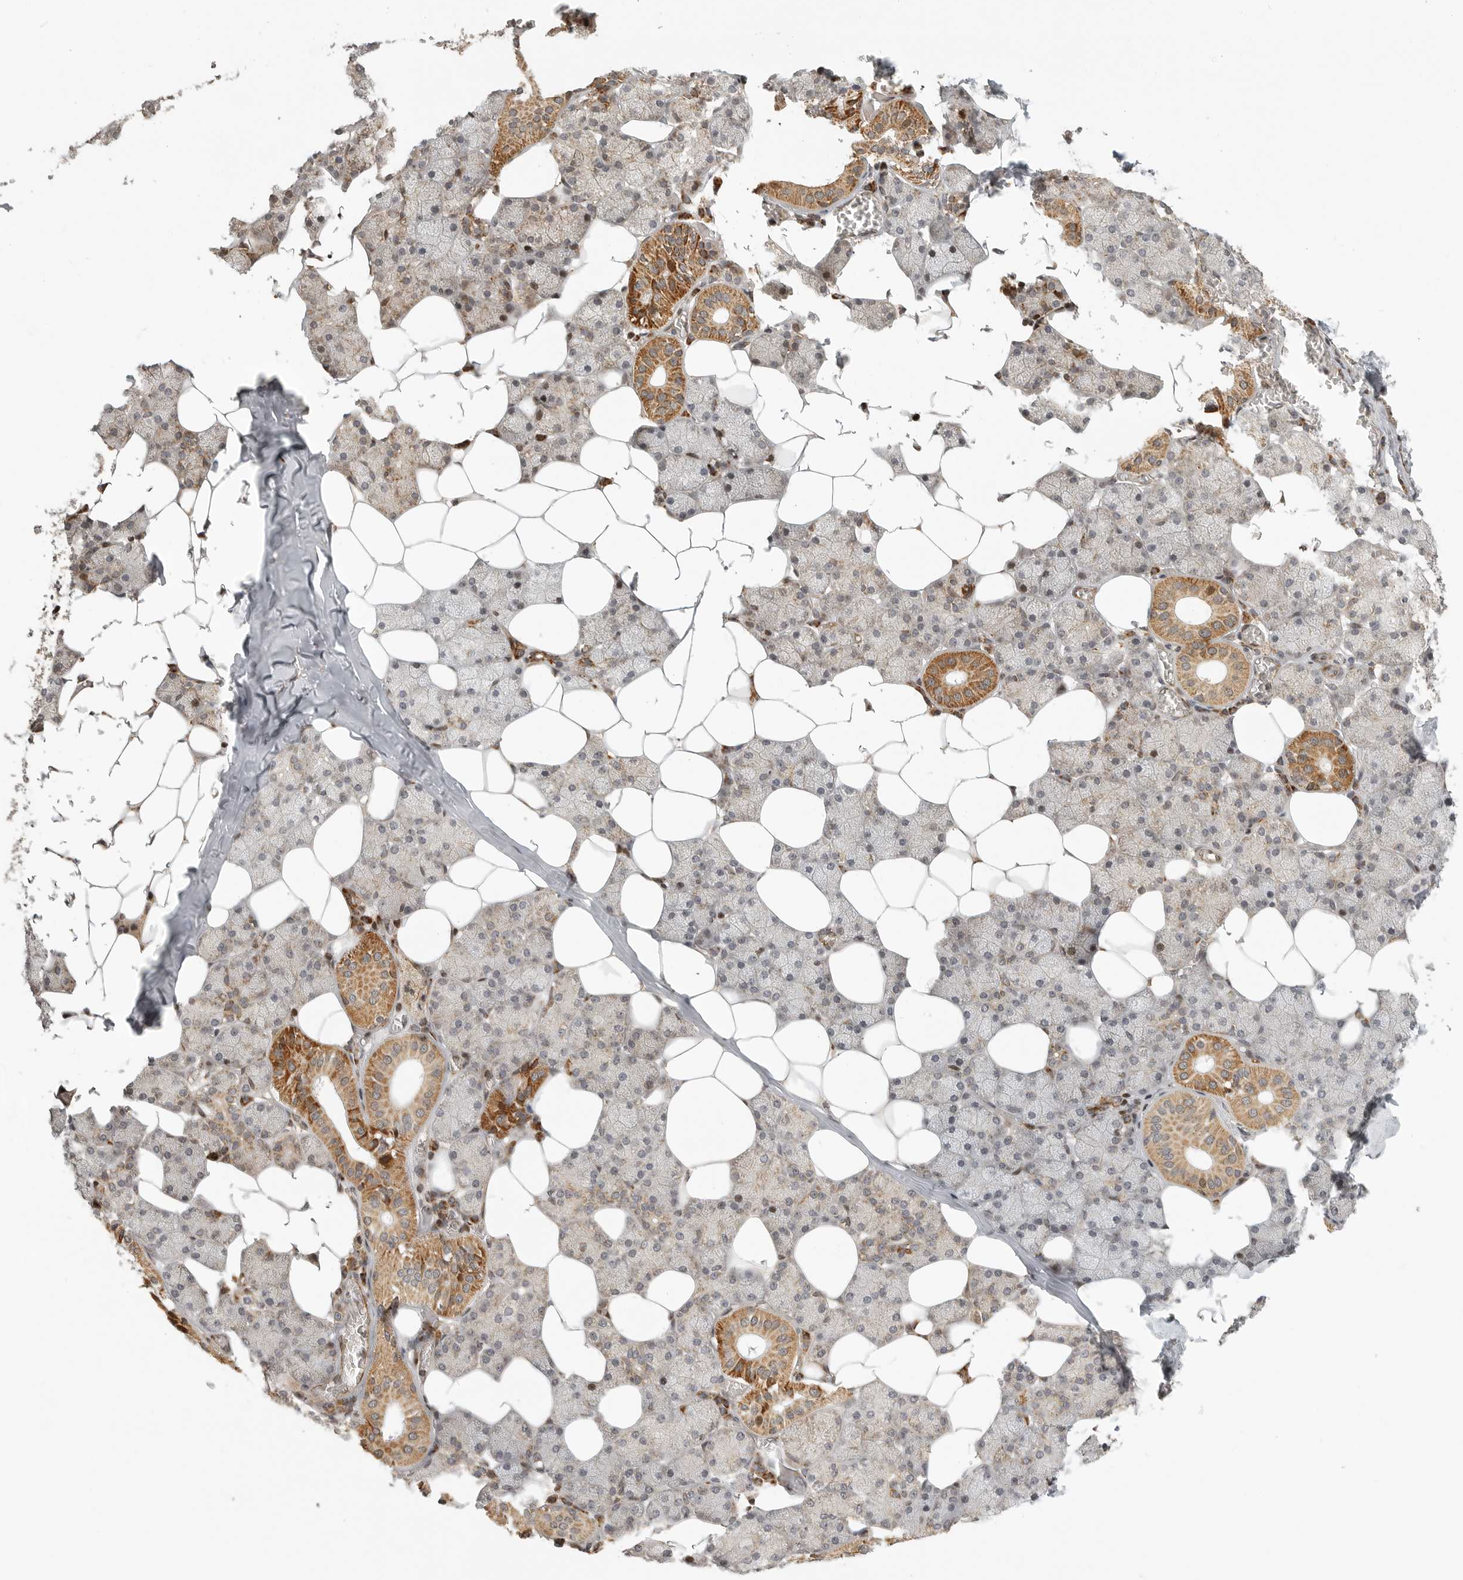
{"staining": {"intensity": "moderate", "quantity": "25%-75%", "location": "cytoplasmic/membranous"}, "tissue": "salivary gland", "cell_type": "Glandular cells", "image_type": "normal", "snomed": [{"axis": "morphology", "description": "Normal tissue, NOS"}, {"axis": "topography", "description": "Salivary gland"}], "caption": "A histopathology image of human salivary gland stained for a protein reveals moderate cytoplasmic/membranous brown staining in glandular cells.", "gene": "NARS2", "patient": {"sex": "female", "age": 33}}